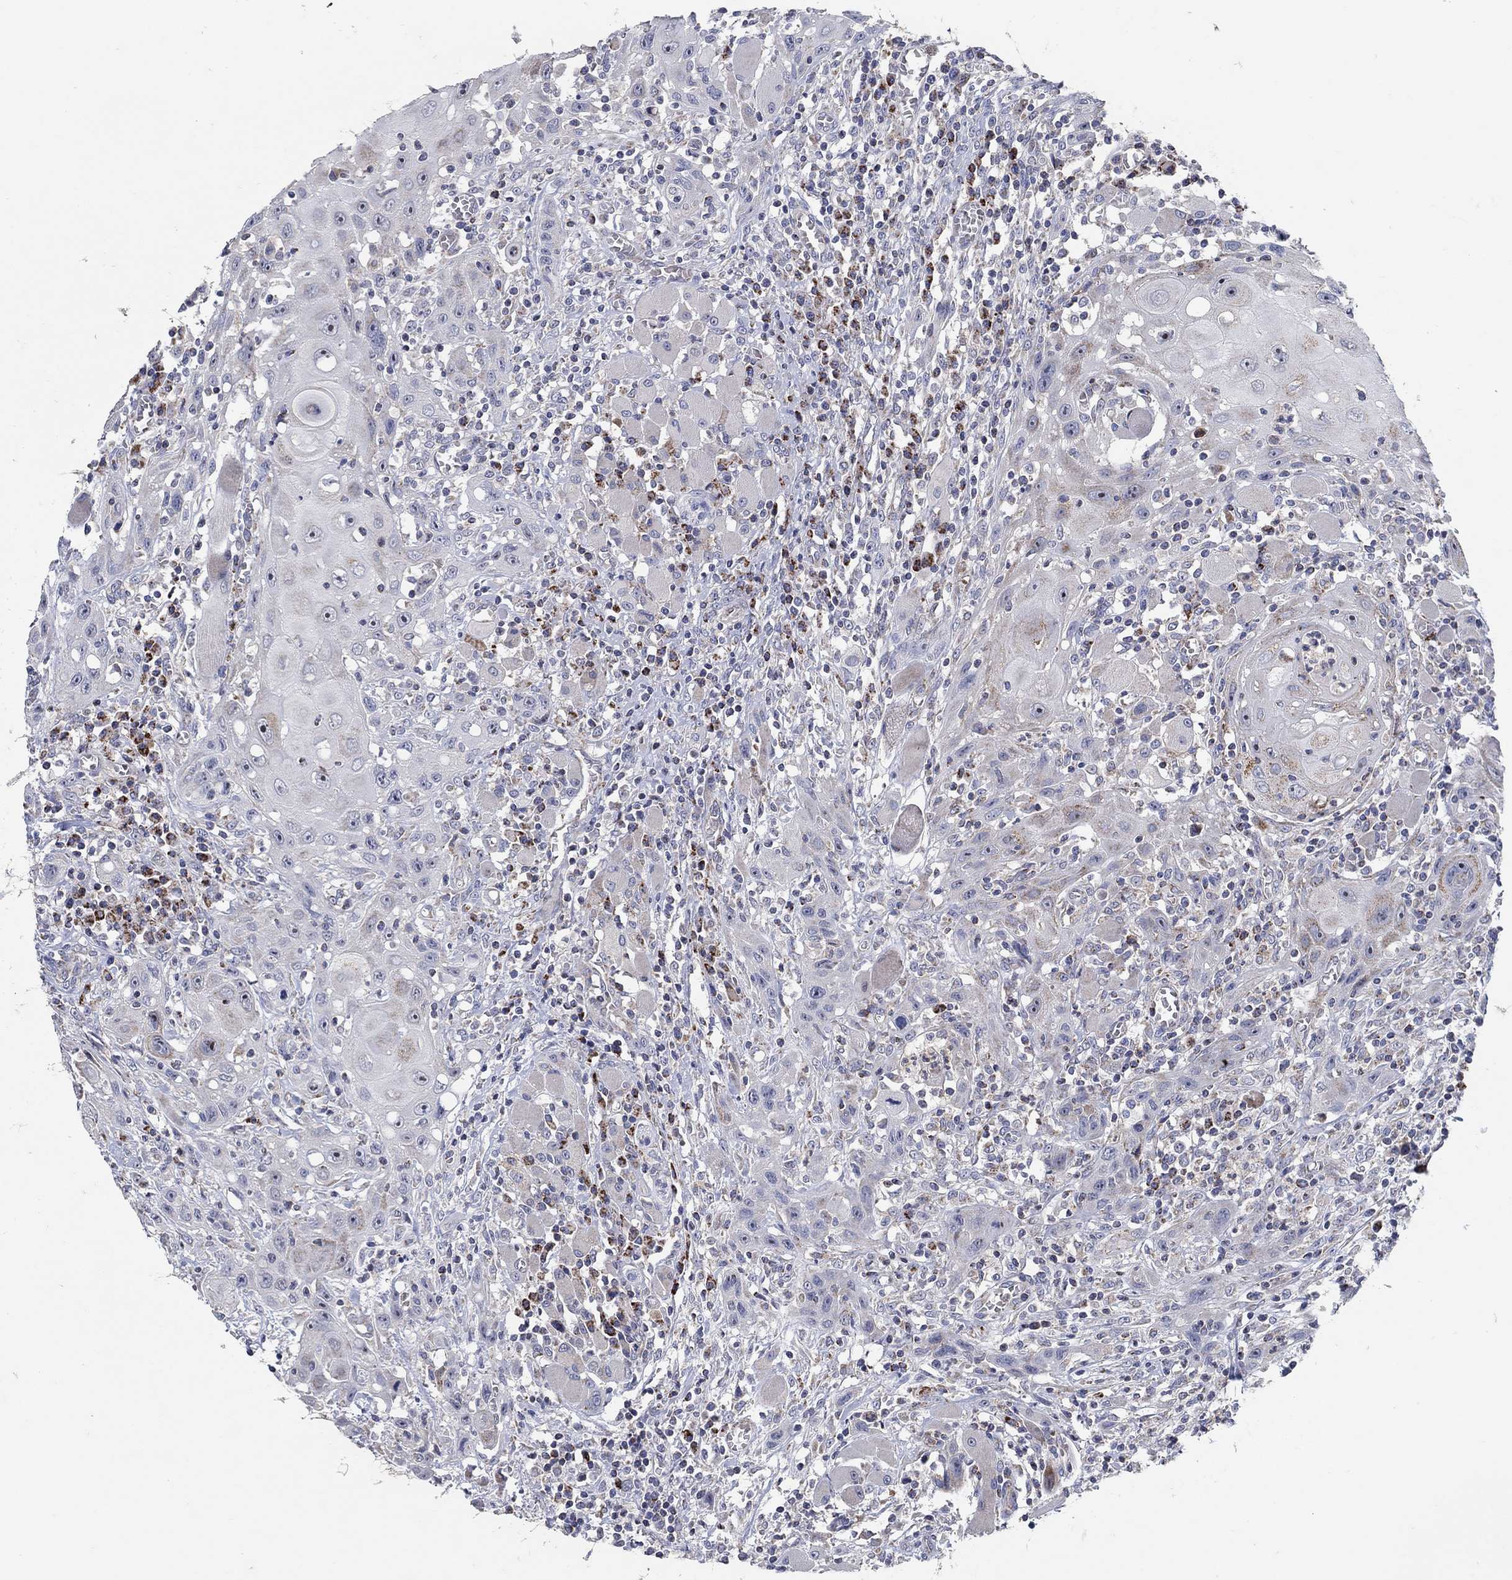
{"staining": {"intensity": "strong", "quantity": "<25%", "location": "nuclear"}, "tissue": "head and neck cancer", "cell_type": "Tumor cells", "image_type": "cancer", "snomed": [{"axis": "morphology", "description": "Normal tissue, NOS"}, {"axis": "morphology", "description": "Squamous cell carcinoma, NOS"}, {"axis": "topography", "description": "Oral tissue"}, {"axis": "topography", "description": "Head-Neck"}], "caption": "Squamous cell carcinoma (head and neck) stained with IHC shows strong nuclear positivity in approximately <25% of tumor cells.", "gene": "HMX2", "patient": {"sex": "male", "age": 71}}